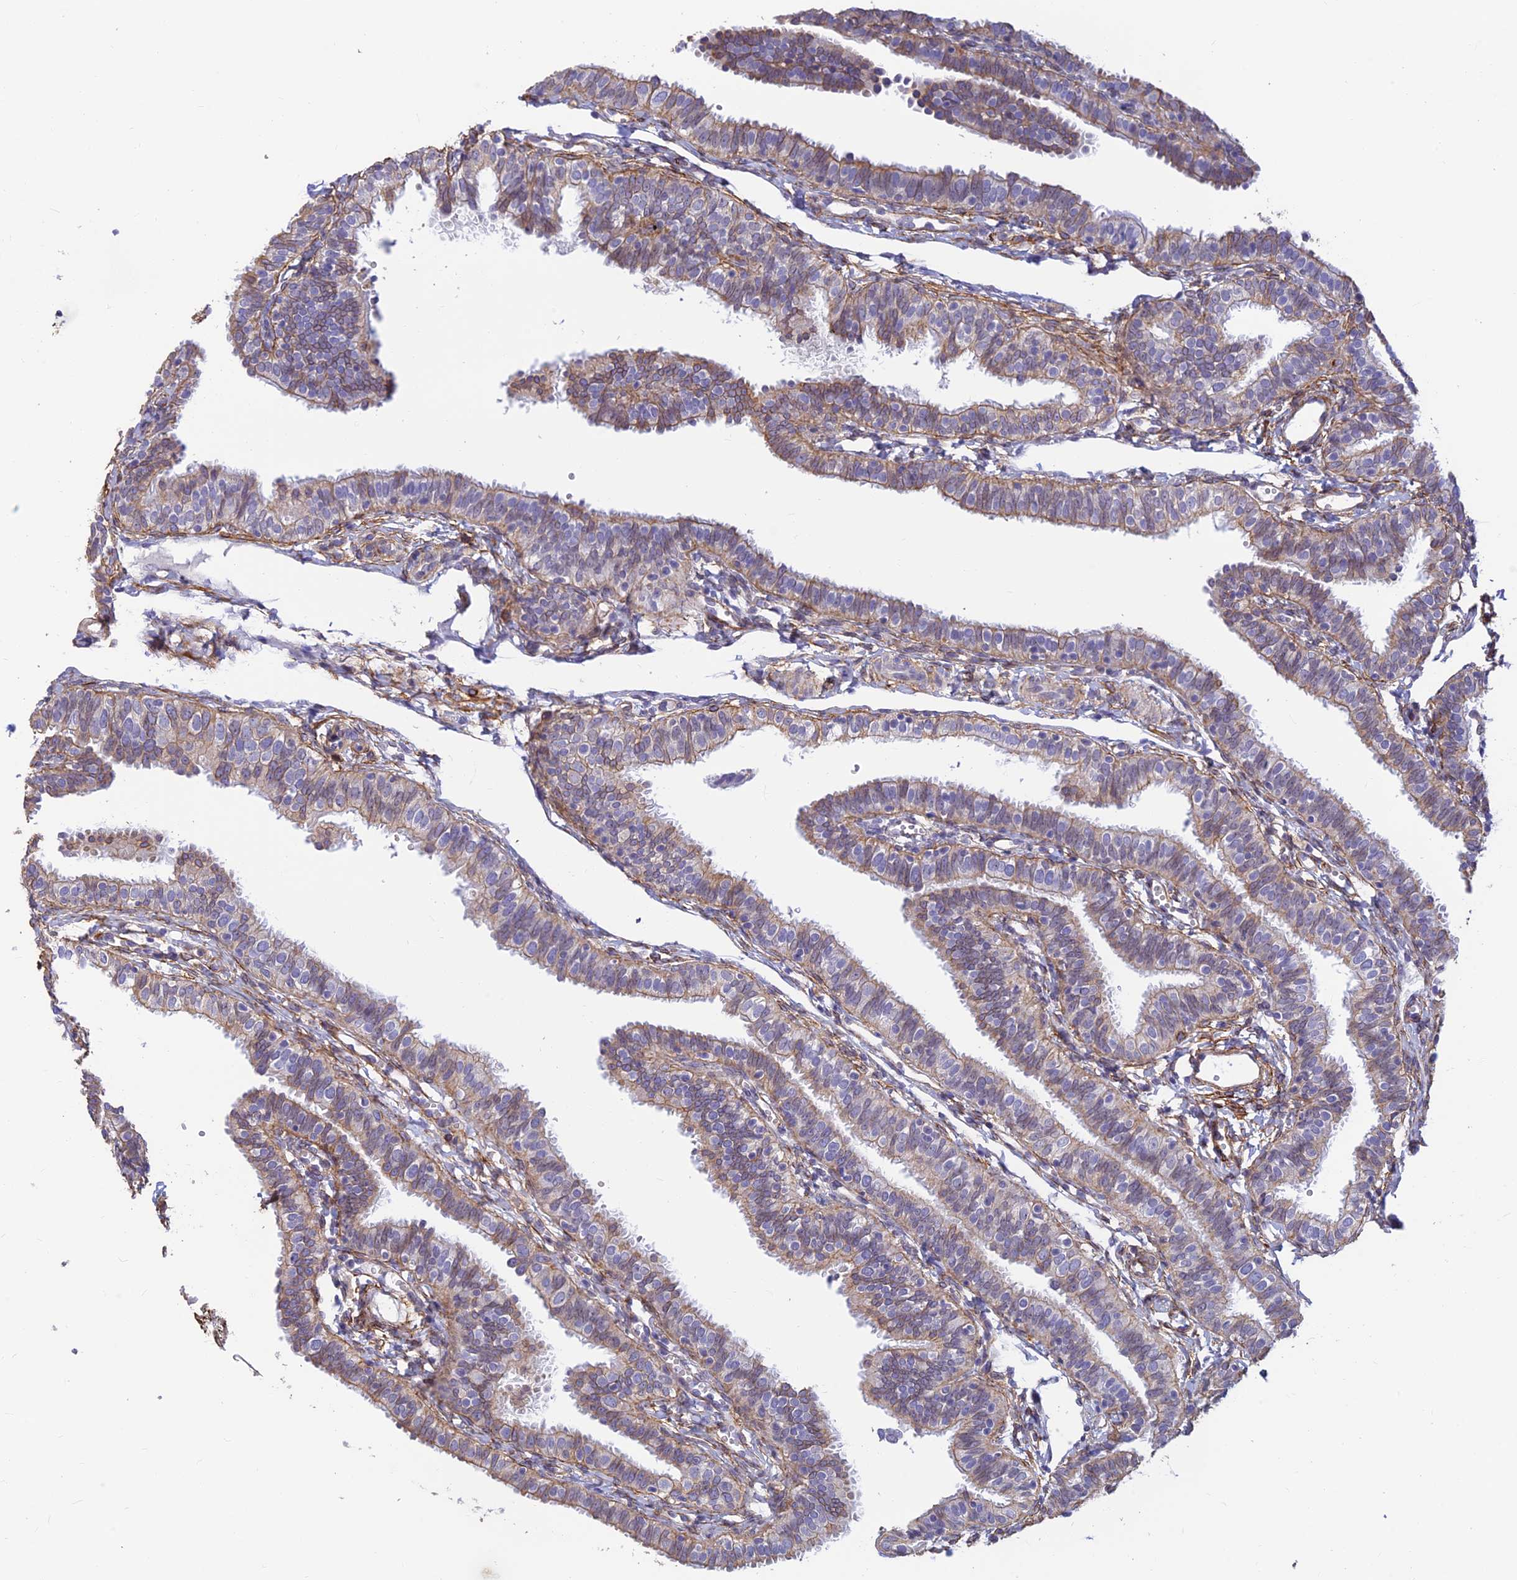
{"staining": {"intensity": "weak", "quantity": "25%-75%", "location": "cytoplasmic/membranous"}, "tissue": "fallopian tube", "cell_type": "Glandular cells", "image_type": "normal", "snomed": [{"axis": "morphology", "description": "Normal tissue, NOS"}, {"axis": "topography", "description": "Fallopian tube"}], "caption": "This micrograph displays immunohistochemistry (IHC) staining of unremarkable human fallopian tube, with low weak cytoplasmic/membranous staining in approximately 25%-75% of glandular cells.", "gene": "ALDH1L2", "patient": {"sex": "female", "age": 35}}